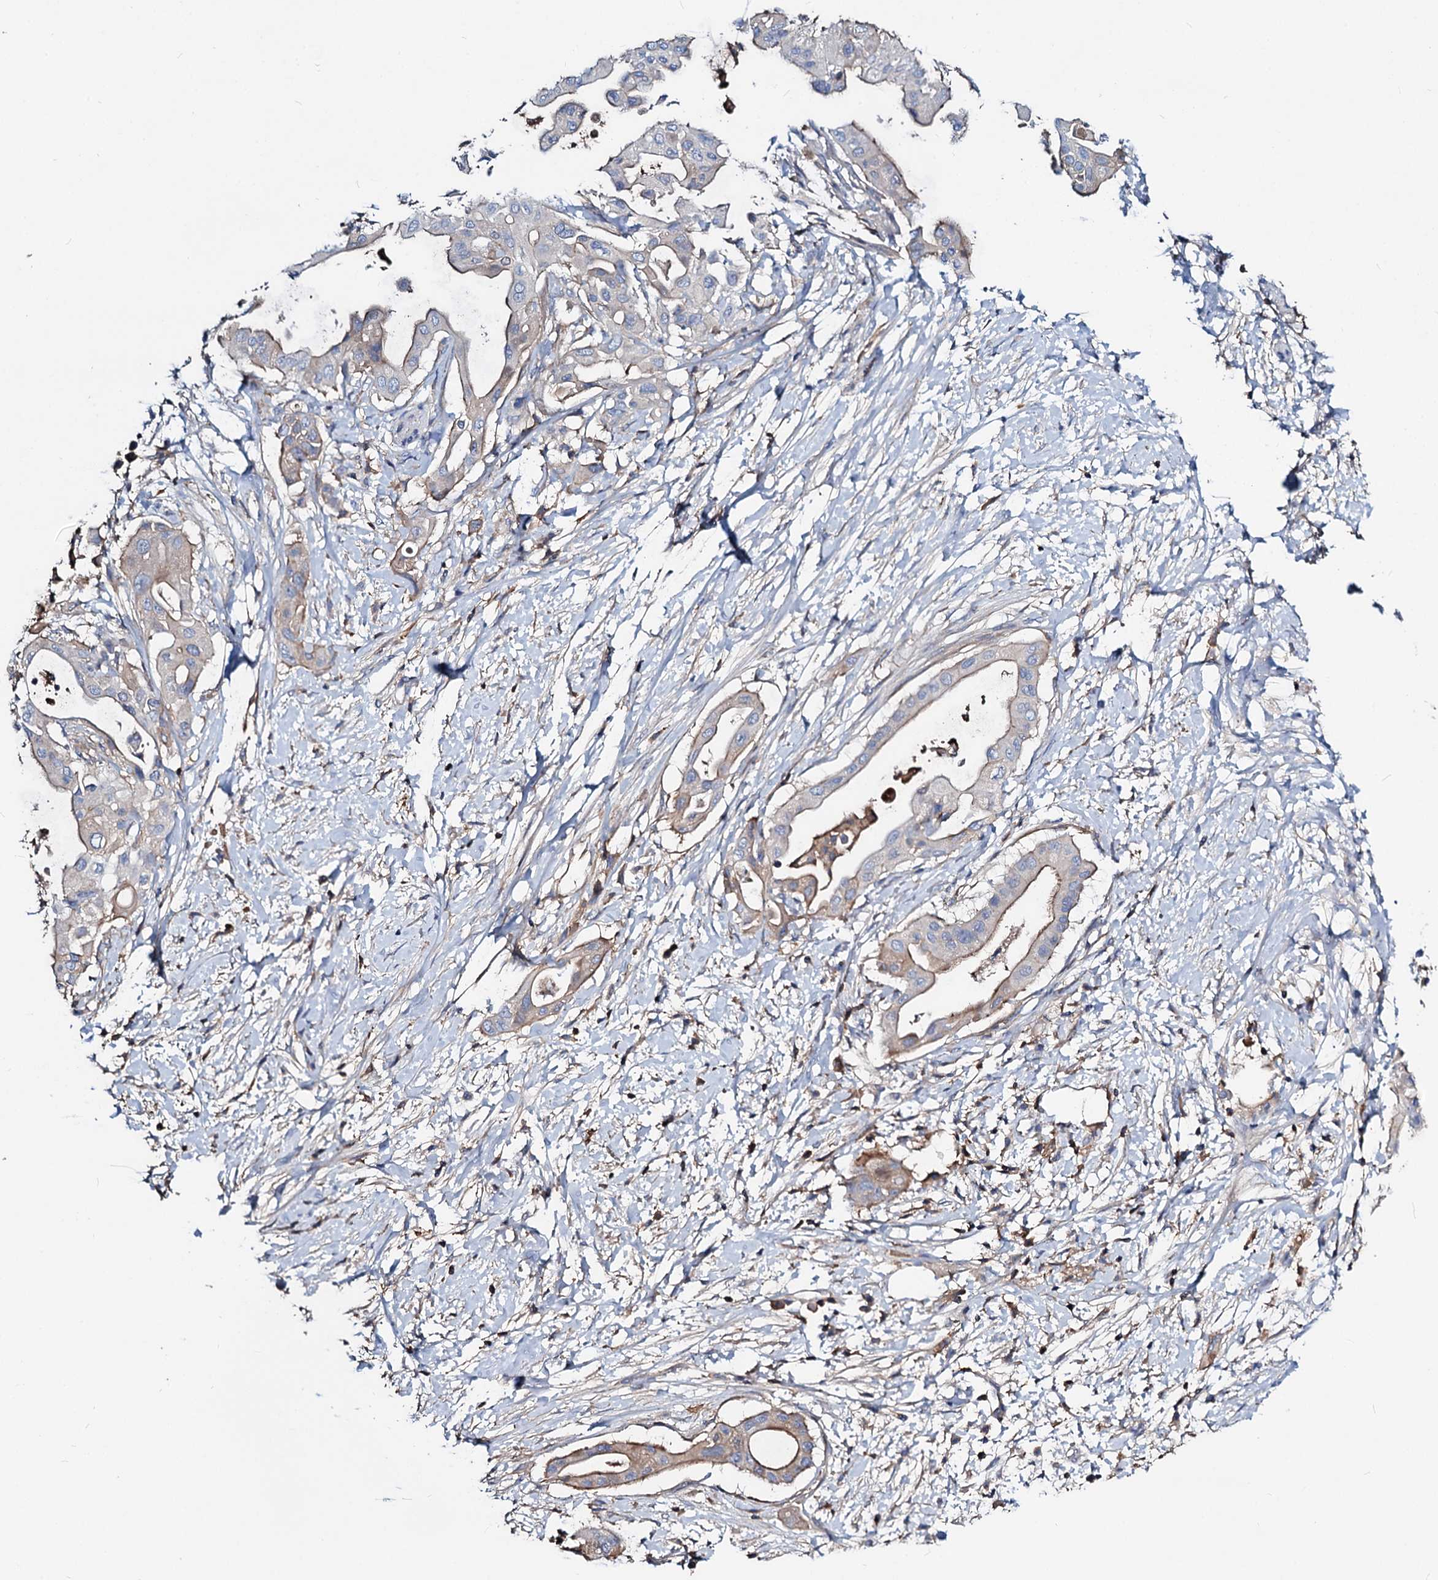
{"staining": {"intensity": "weak", "quantity": "25%-75%", "location": "cytoplasmic/membranous"}, "tissue": "pancreatic cancer", "cell_type": "Tumor cells", "image_type": "cancer", "snomed": [{"axis": "morphology", "description": "Adenocarcinoma, NOS"}, {"axis": "topography", "description": "Pancreas"}], "caption": "IHC image of neoplastic tissue: pancreatic cancer stained using immunohistochemistry (IHC) exhibits low levels of weak protein expression localized specifically in the cytoplasmic/membranous of tumor cells, appearing as a cytoplasmic/membranous brown color.", "gene": "ACY3", "patient": {"sex": "male", "age": 68}}